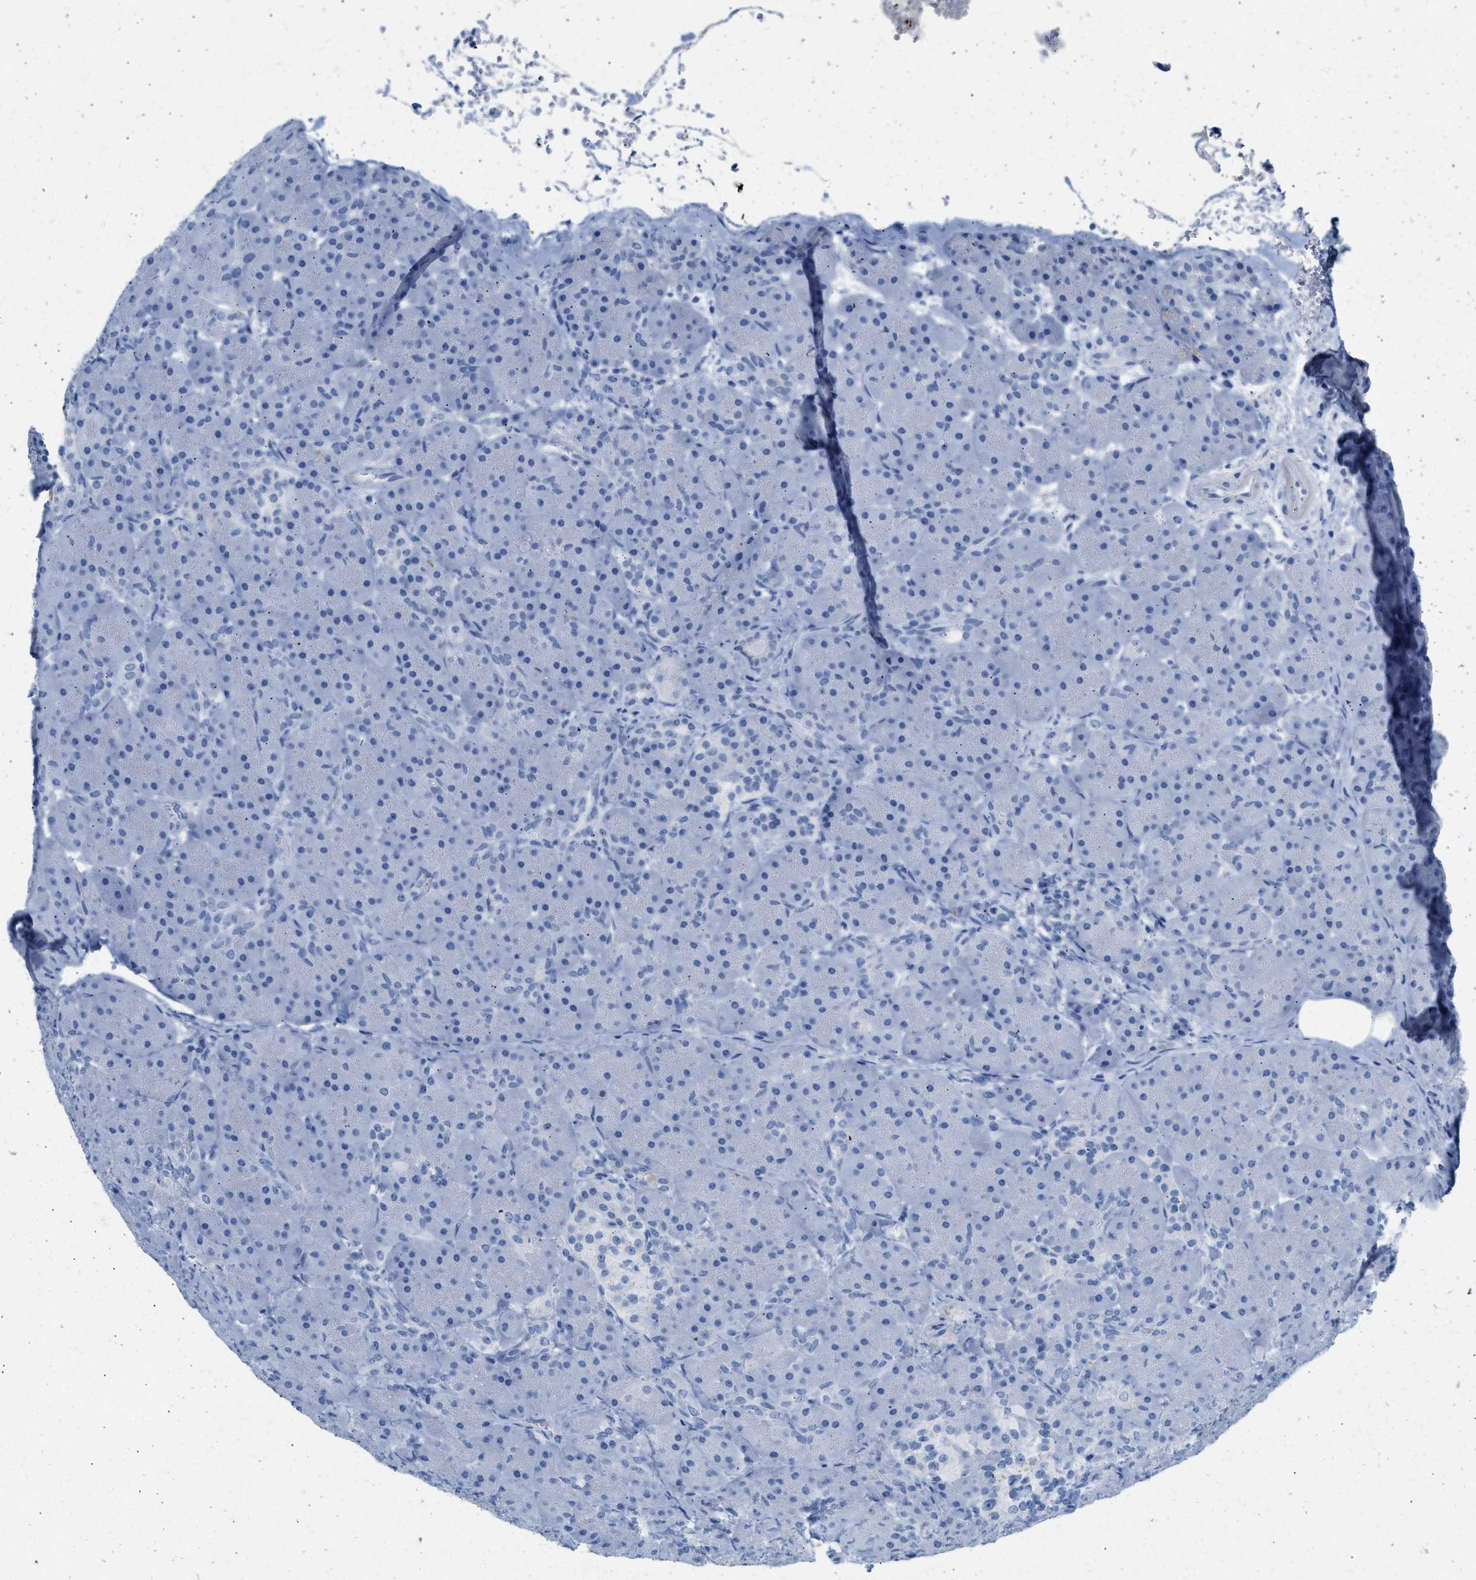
{"staining": {"intensity": "negative", "quantity": "none", "location": "none"}, "tissue": "pancreas", "cell_type": "Exocrine glandular cells", "image_type": "normal", "snomed": [{"axis": "morphology", "description": "Normal tissue, NOS"}, {"axis": "topography", "description": "Pancreas"}], "caption": "Protein analysis of normal pancreas exhibits no significant staining in exocrine glandular cells. (DAB (3,3'-diaminobenzidine) immunohistochemistry (IHC), high magnification).", "gene": "HHATL", "patient": {"sex": "male", "age": 66}}